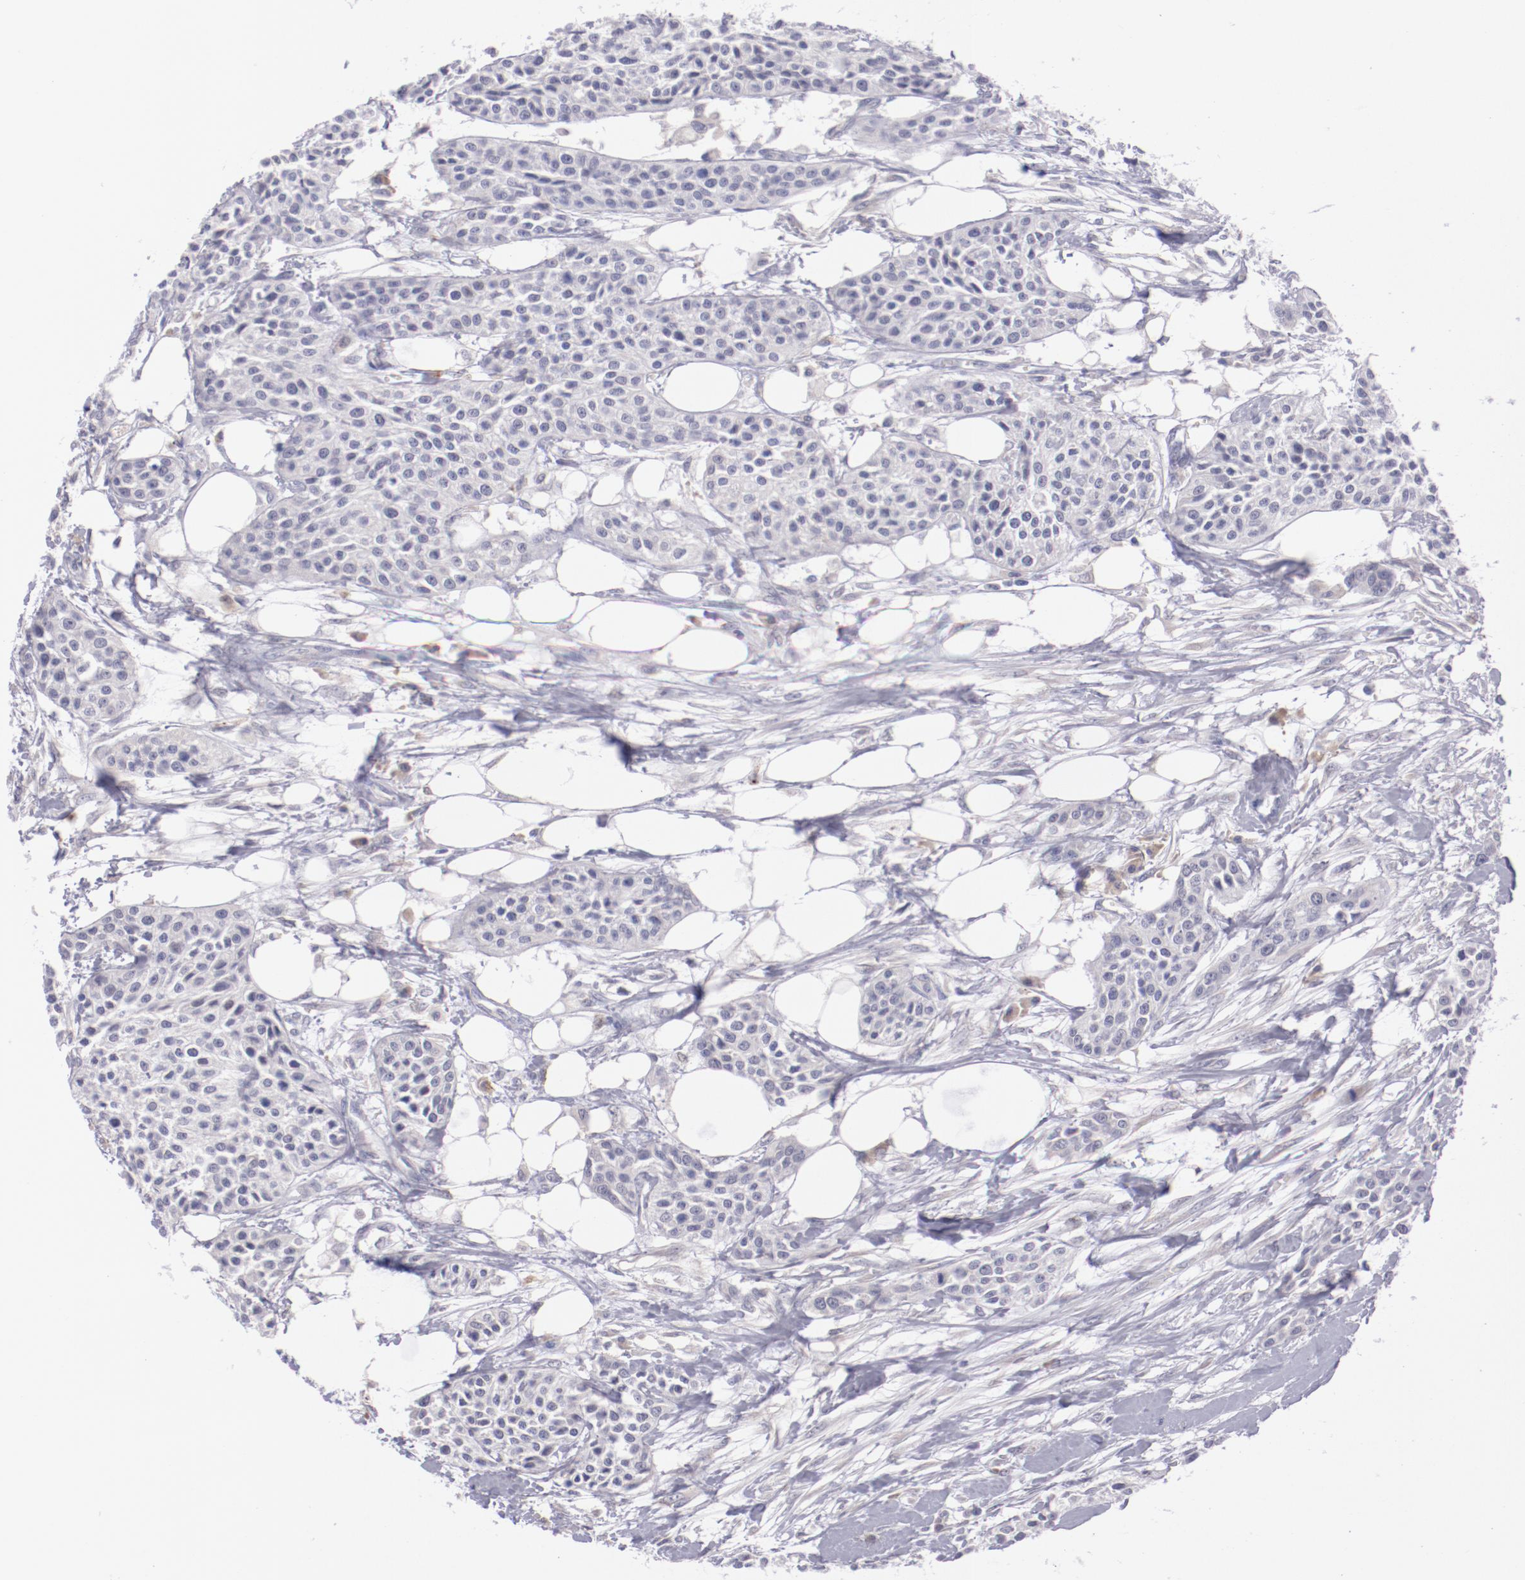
{"staining": {"intensity": "negative", "quantity": "none", "location": "none"}, "tissue": "urothelial cancer", "cell_type": "Tumor cells", "image_type": "cancer", "snomed": [{"axis": "morphology", "description": "Urothelial carcinoma, High grade"}, {"axis": "topography", "description": "Urinary bladder"}], "caption": "DAB immunohistochemical staining of urothelial cancer shows no significant staining in tumor cells. The staining is performed using DAB (3,3'-diaminobenzidine) brown chromogen with nuclei counter-stained in using hematoxylin.", "gene": "TRAF3", "patient": {"sex": "male", "age": 56}}